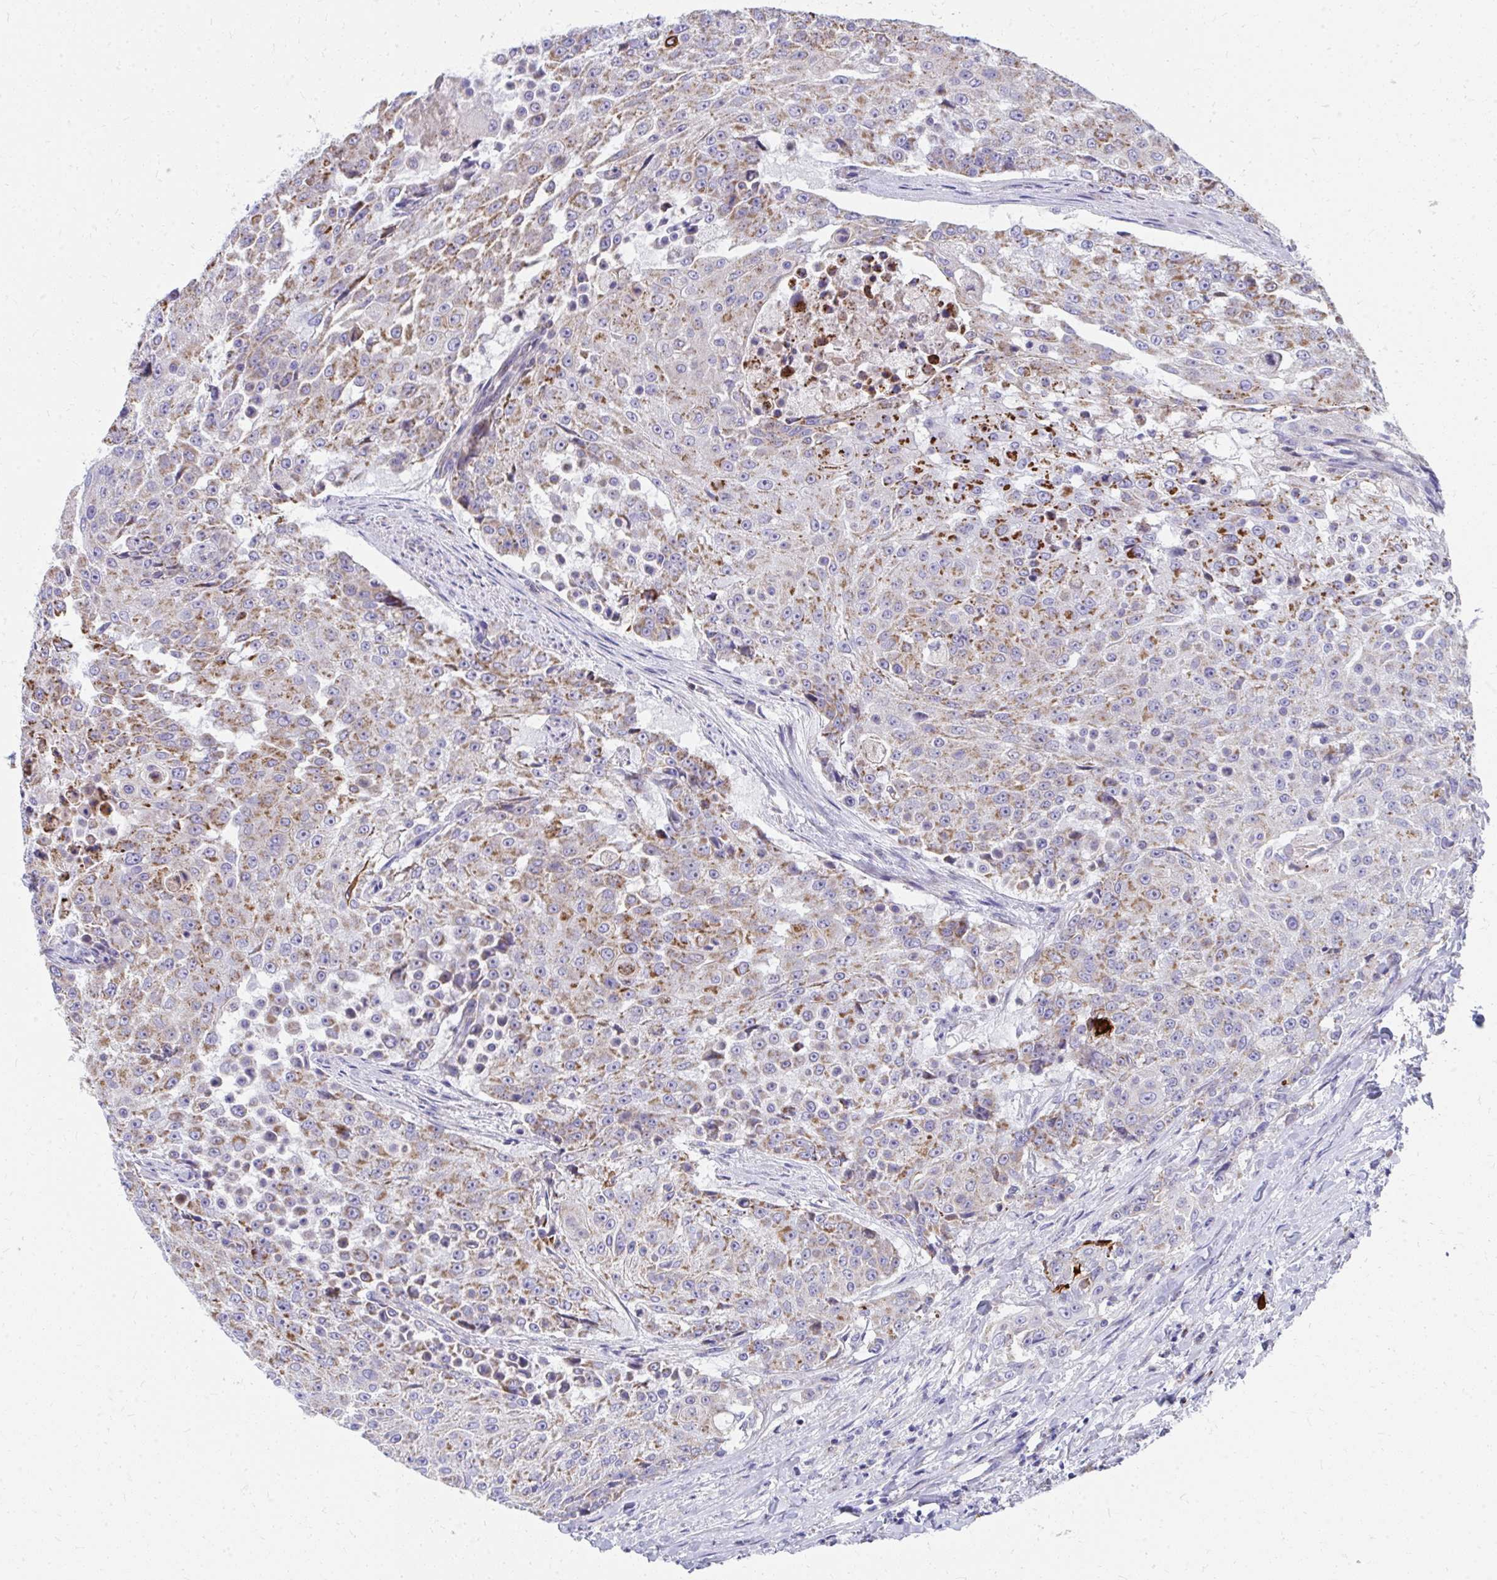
{"staining": {"intensity": "strong", "quantity": "<25%", "location": "cytoplasmic/membranous"}, "tissue": "urothelial cancer", "cell_type": "Tumor cells", "image_type": "cancer", "snomed": [{"axis": "morphology", "description": "Urothelial carcinoma, High grade"}, {"axis": "topography", "description": "Urinary bladder"}], "caption": "High-power microscopy captured an IHC histopathology image of urothelial cancer, revealing strong cytoplasmic/membranous positivity in approximately <25% of tumor cells.", "gene": "IL37", "patient": {"sex": "female", "age": 63}}